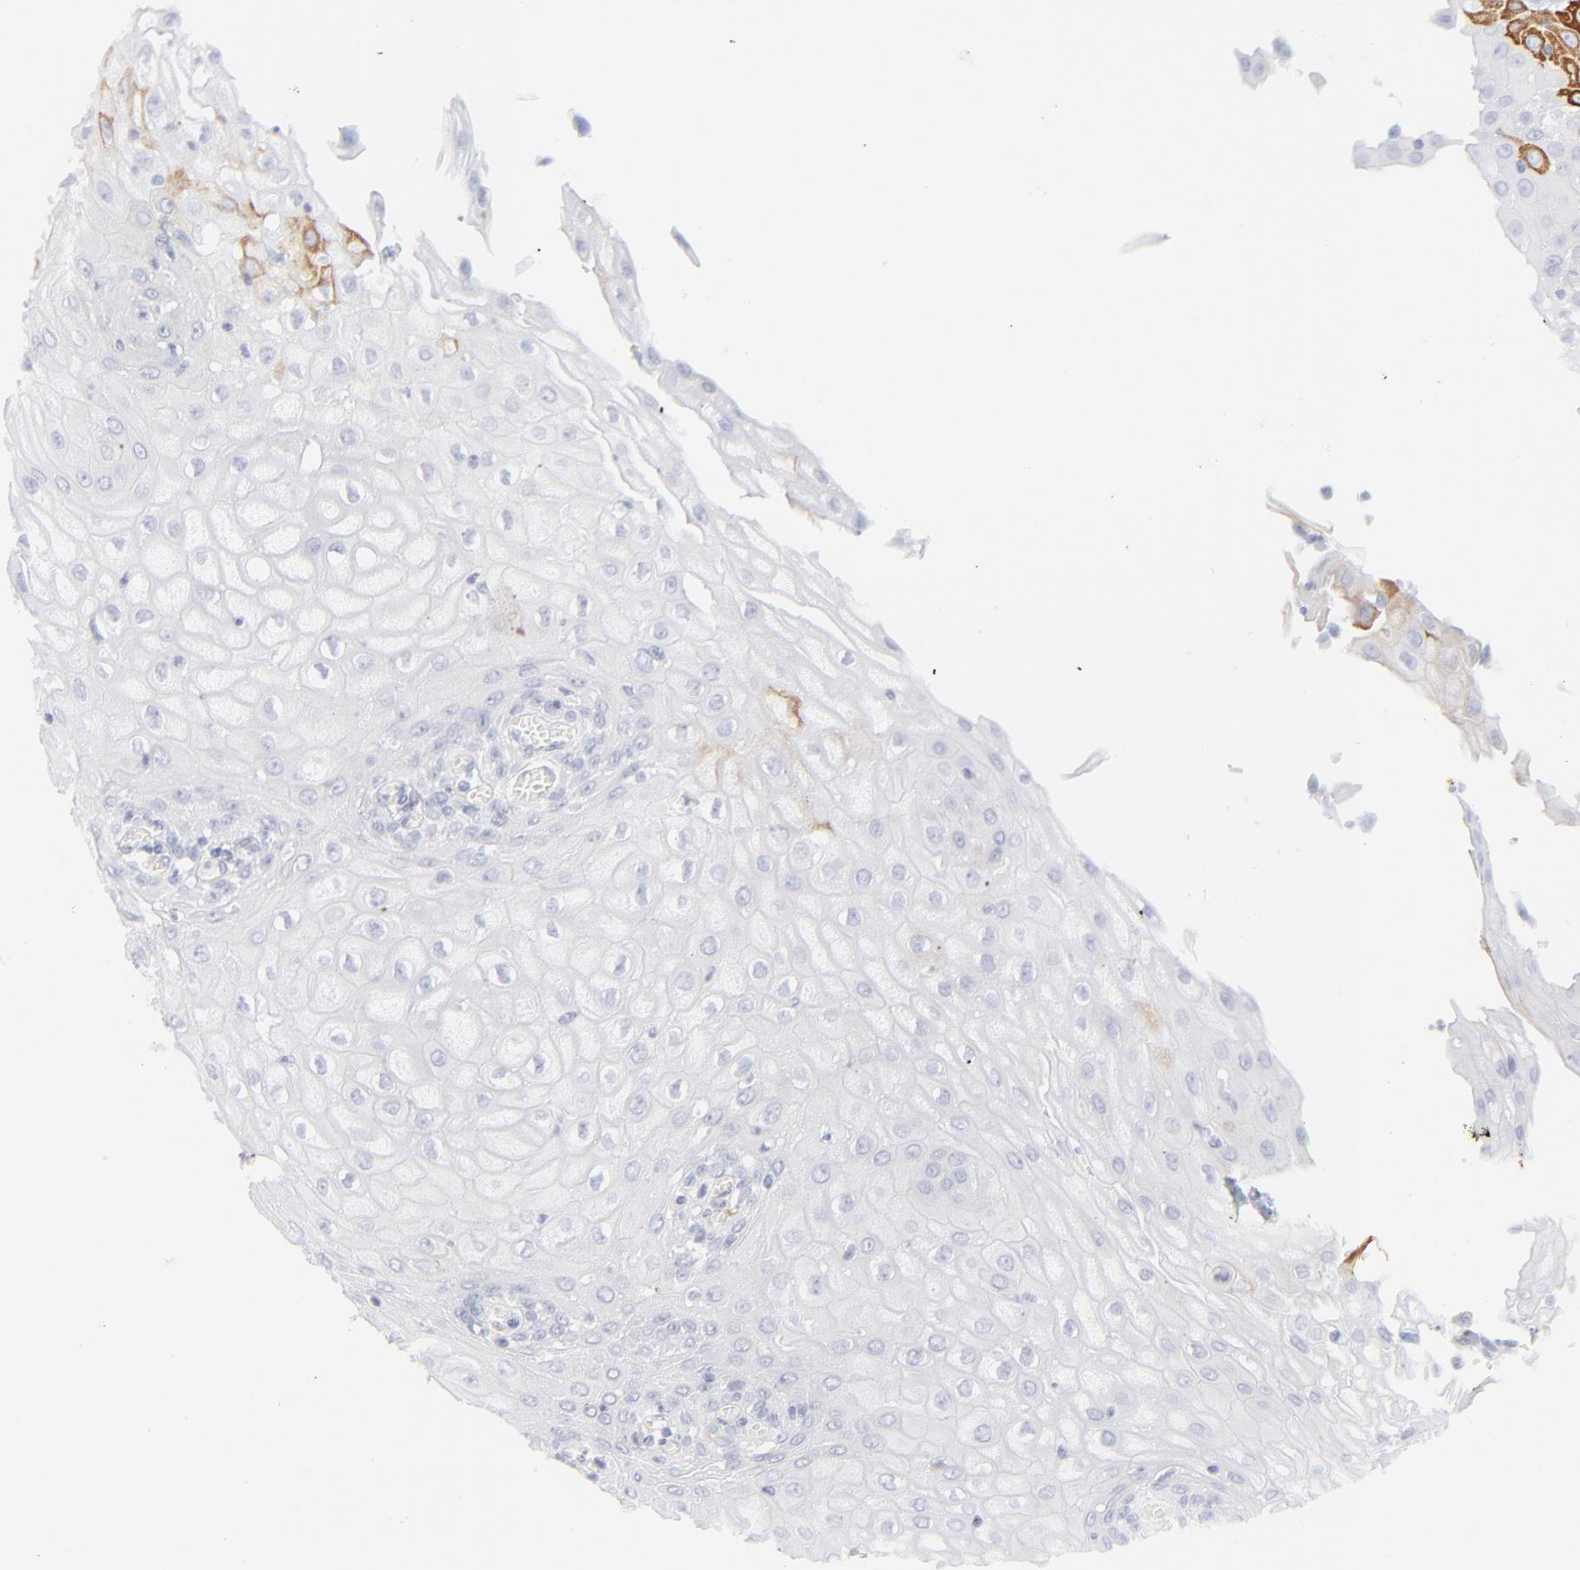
{"staining": {"intensity": "strong", "quantity": "<25%", "location": "cytoplasmic/membranous"}, "tissue": "esophagus", "cell_type": "Squamous epithelial cells", "image_type": "normal", "snomed": [{"axis": "morphology", "description": "Normal tissue, NOS"}, {"axis": "morphology", "description": "Squamous cell carcinoma, NOS"}, {"axis": "topography", "description": "Esophagus"}], "caption": "Esophagus was stained to show a protein in brown. There is medium levels of strong cytoplasmic/membranous expression in approximately <25% of squamous epithelial cells. (DAB IHC, brown staining for protein, blue staining for nuclei).", "gene": "CCR7", "patient": {"sex": "male", "age": 65}}